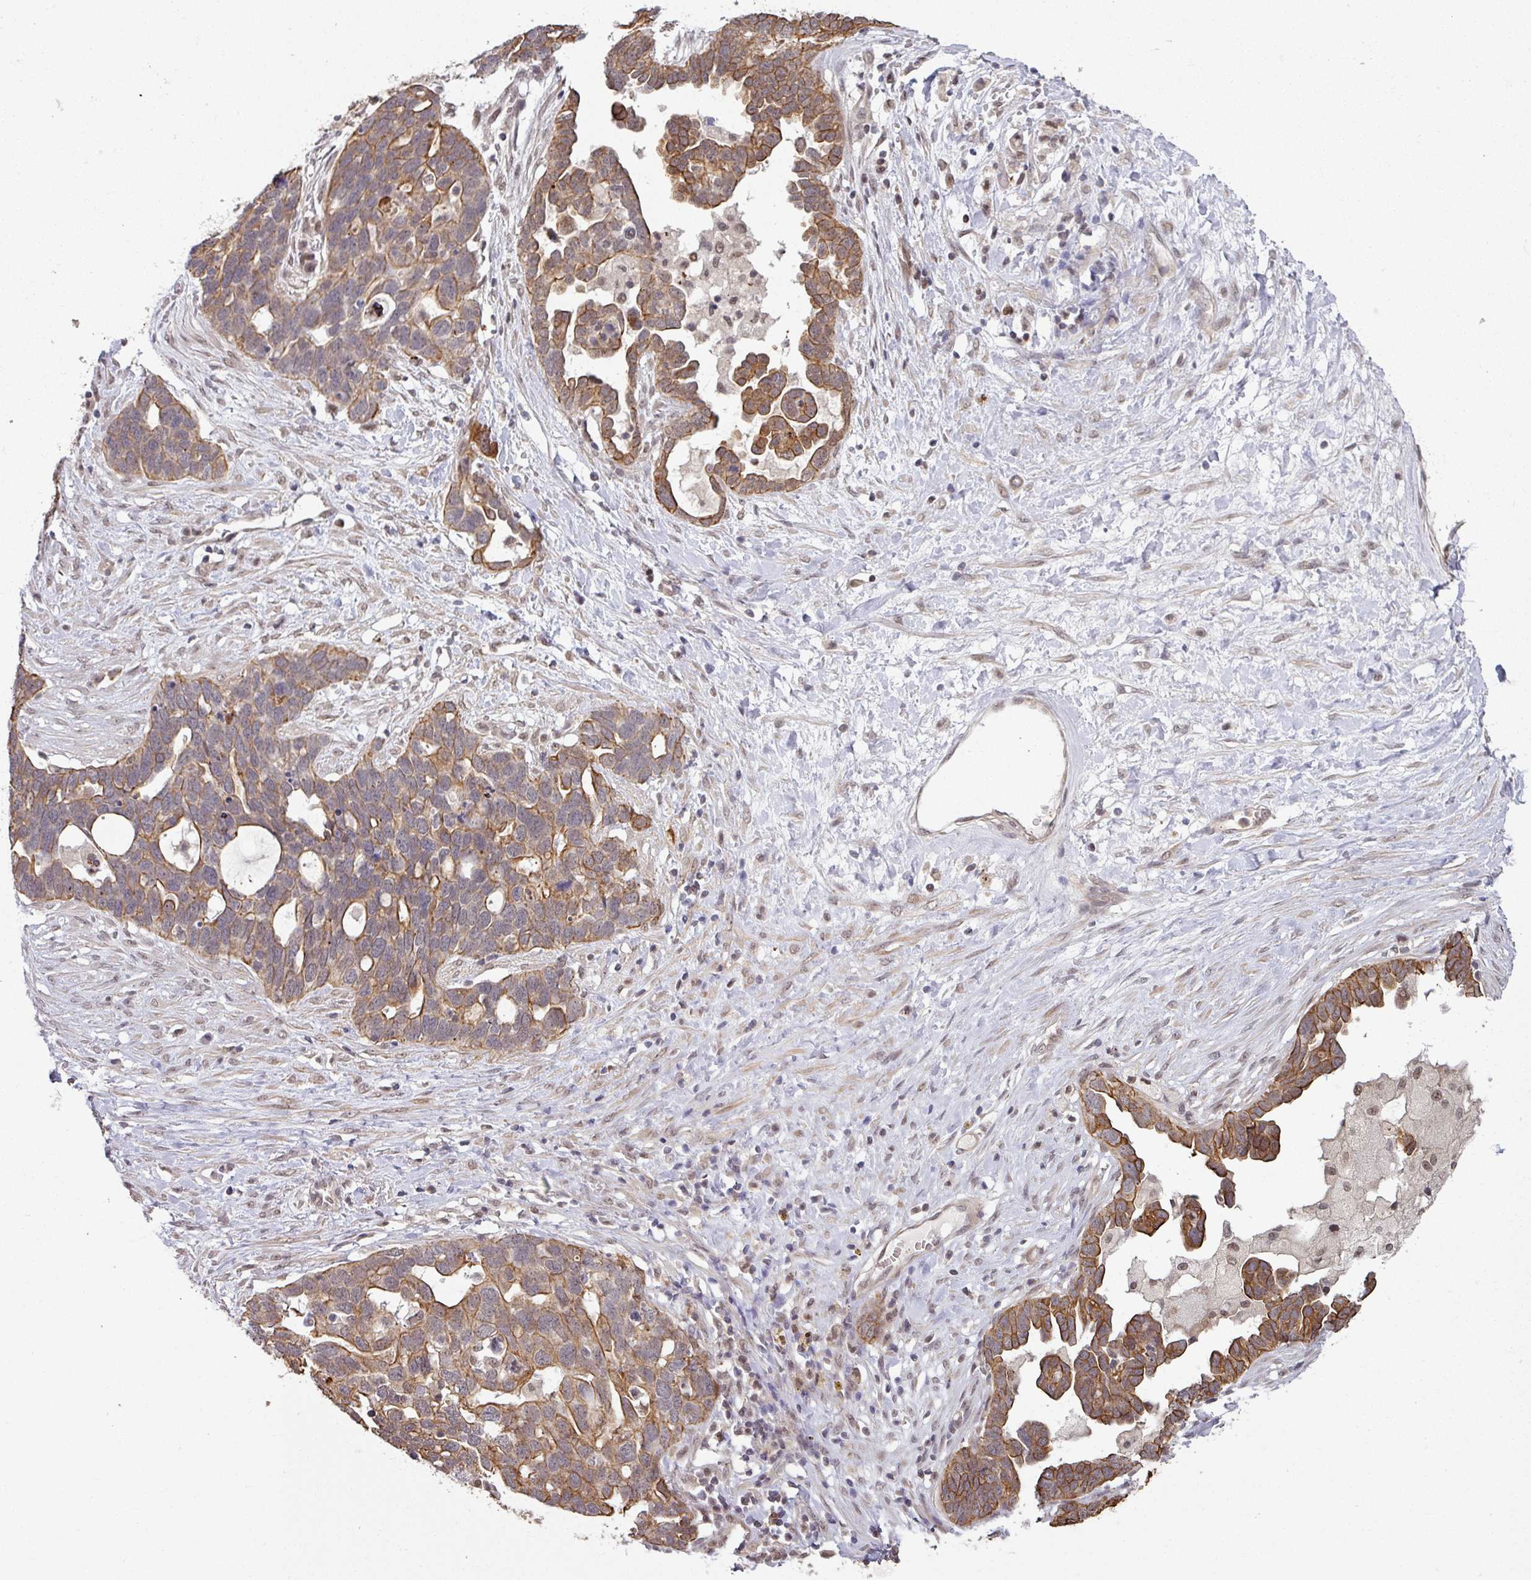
{"staining": {"intensity": "moderate", "quantity": "25%-75%", "location": "cytoplasmic/membranous"}, "tissue": "ovarian cancer", "cell_type": "Tumor cells", "image_type": "cancer", "snomed": [{"axis": "morphology", "description": "Cystadenocarcinoma, serous, NOS"}, {"axis": "topography", "description": "Ovary"}], "caption": "Protein staining demonstrates moderate cytoplasmic/membranous staining in about 25%-75% of tumor cells in ovarian cancer (serous cystadenocarcinoma).", "gene": "GTF2H3", "patient": {"sex": "female", "age": 54}}